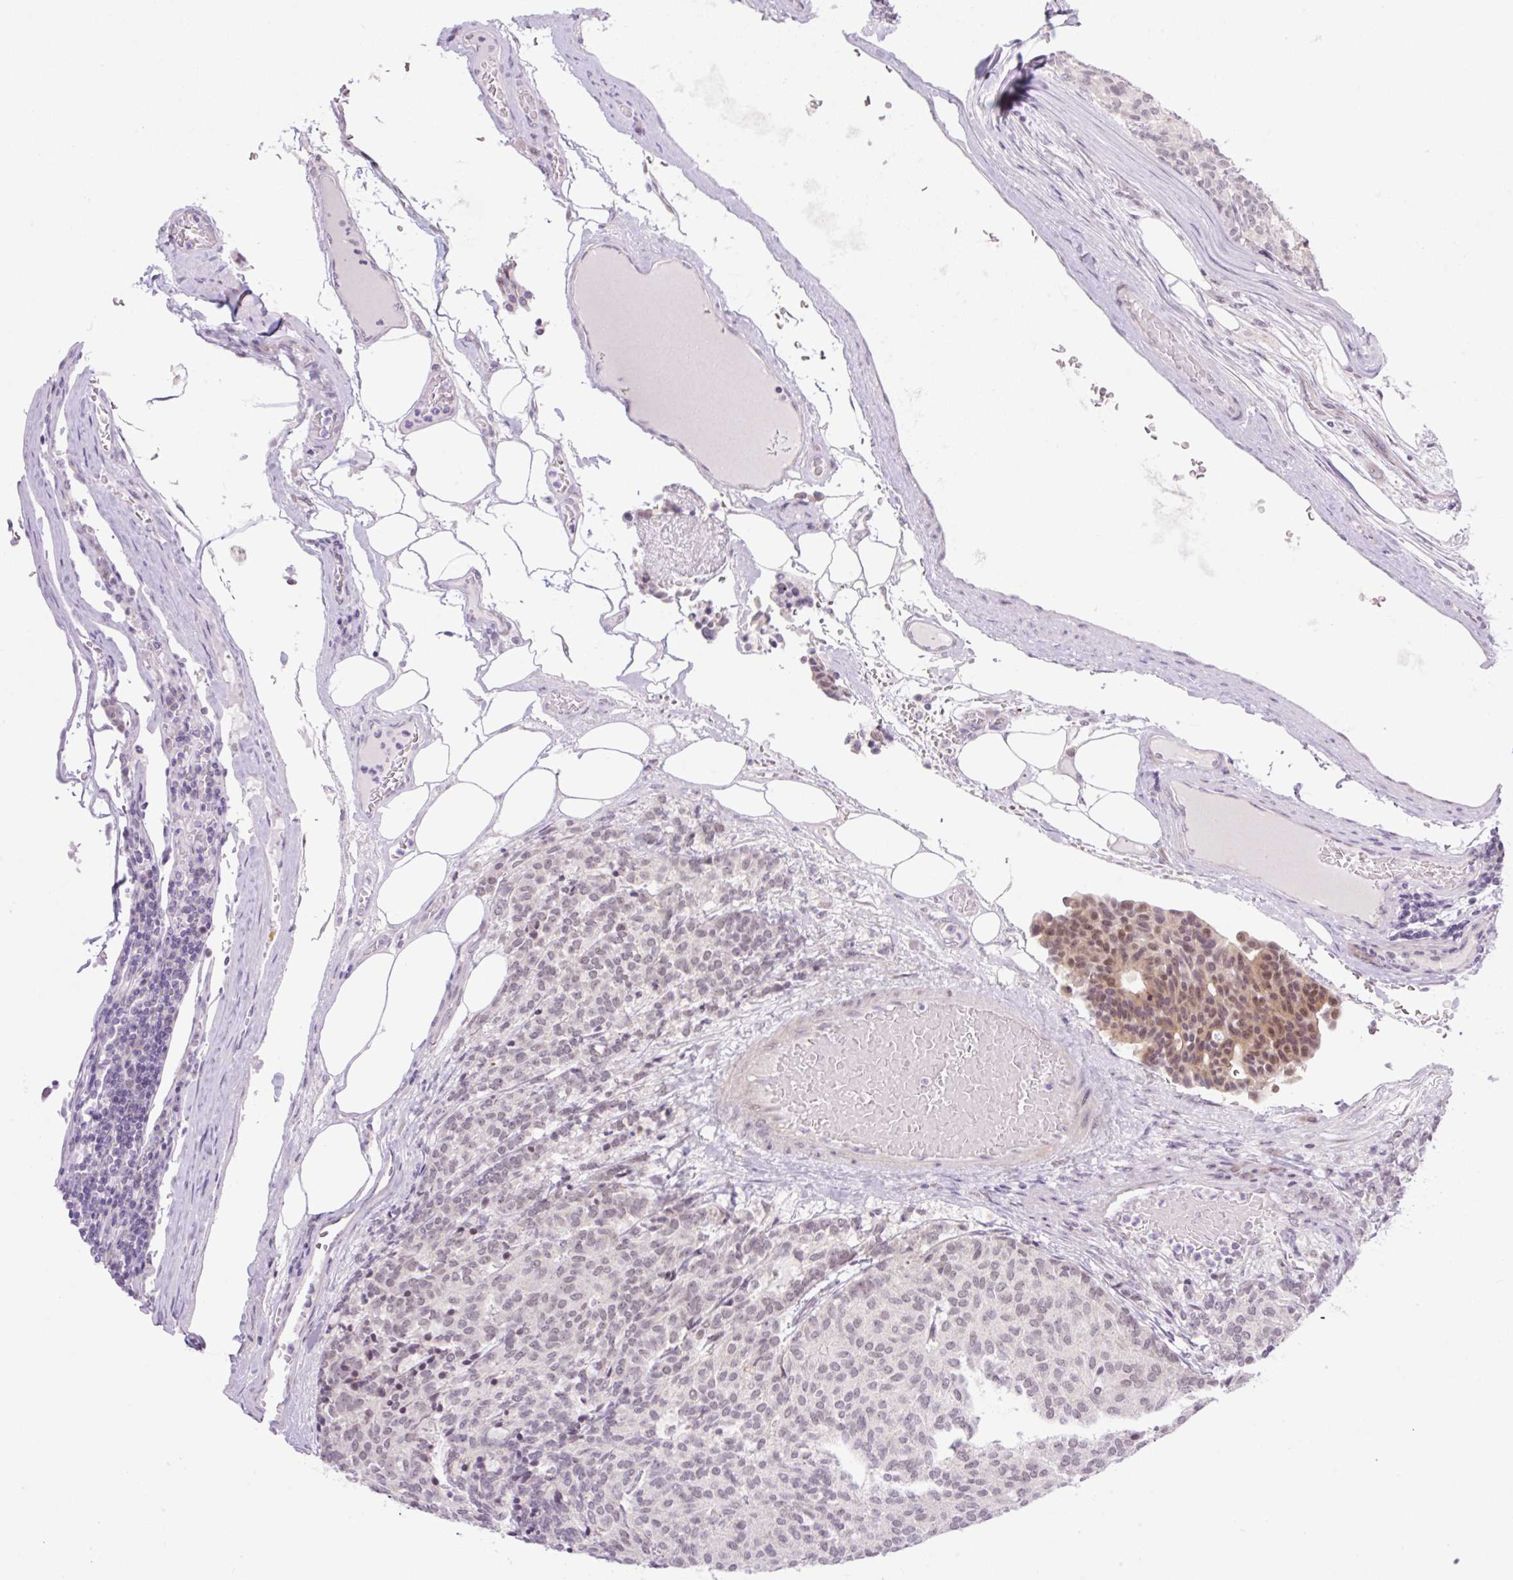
{"staining": {"intensity": "moderate", "quantity": "<25%", "location": "nuclear"}, "tissue": "carcinoid", "cell_type": "Tumor cells", "image_type": "cancer", "snomed": [{"axis": "morphology", "description": "Carcinoid, malignant, NOS"}, {"axis": "topography", "description": "Pancreas"}], "caption": "An IHC image of neoplastic tissue is shown. Protein staining in brown labels moderate nuclear positivity in malignant carcinoid within tumor cells.", "gene": "ICE1", "patient": {"sex": "female", "age": 54}}